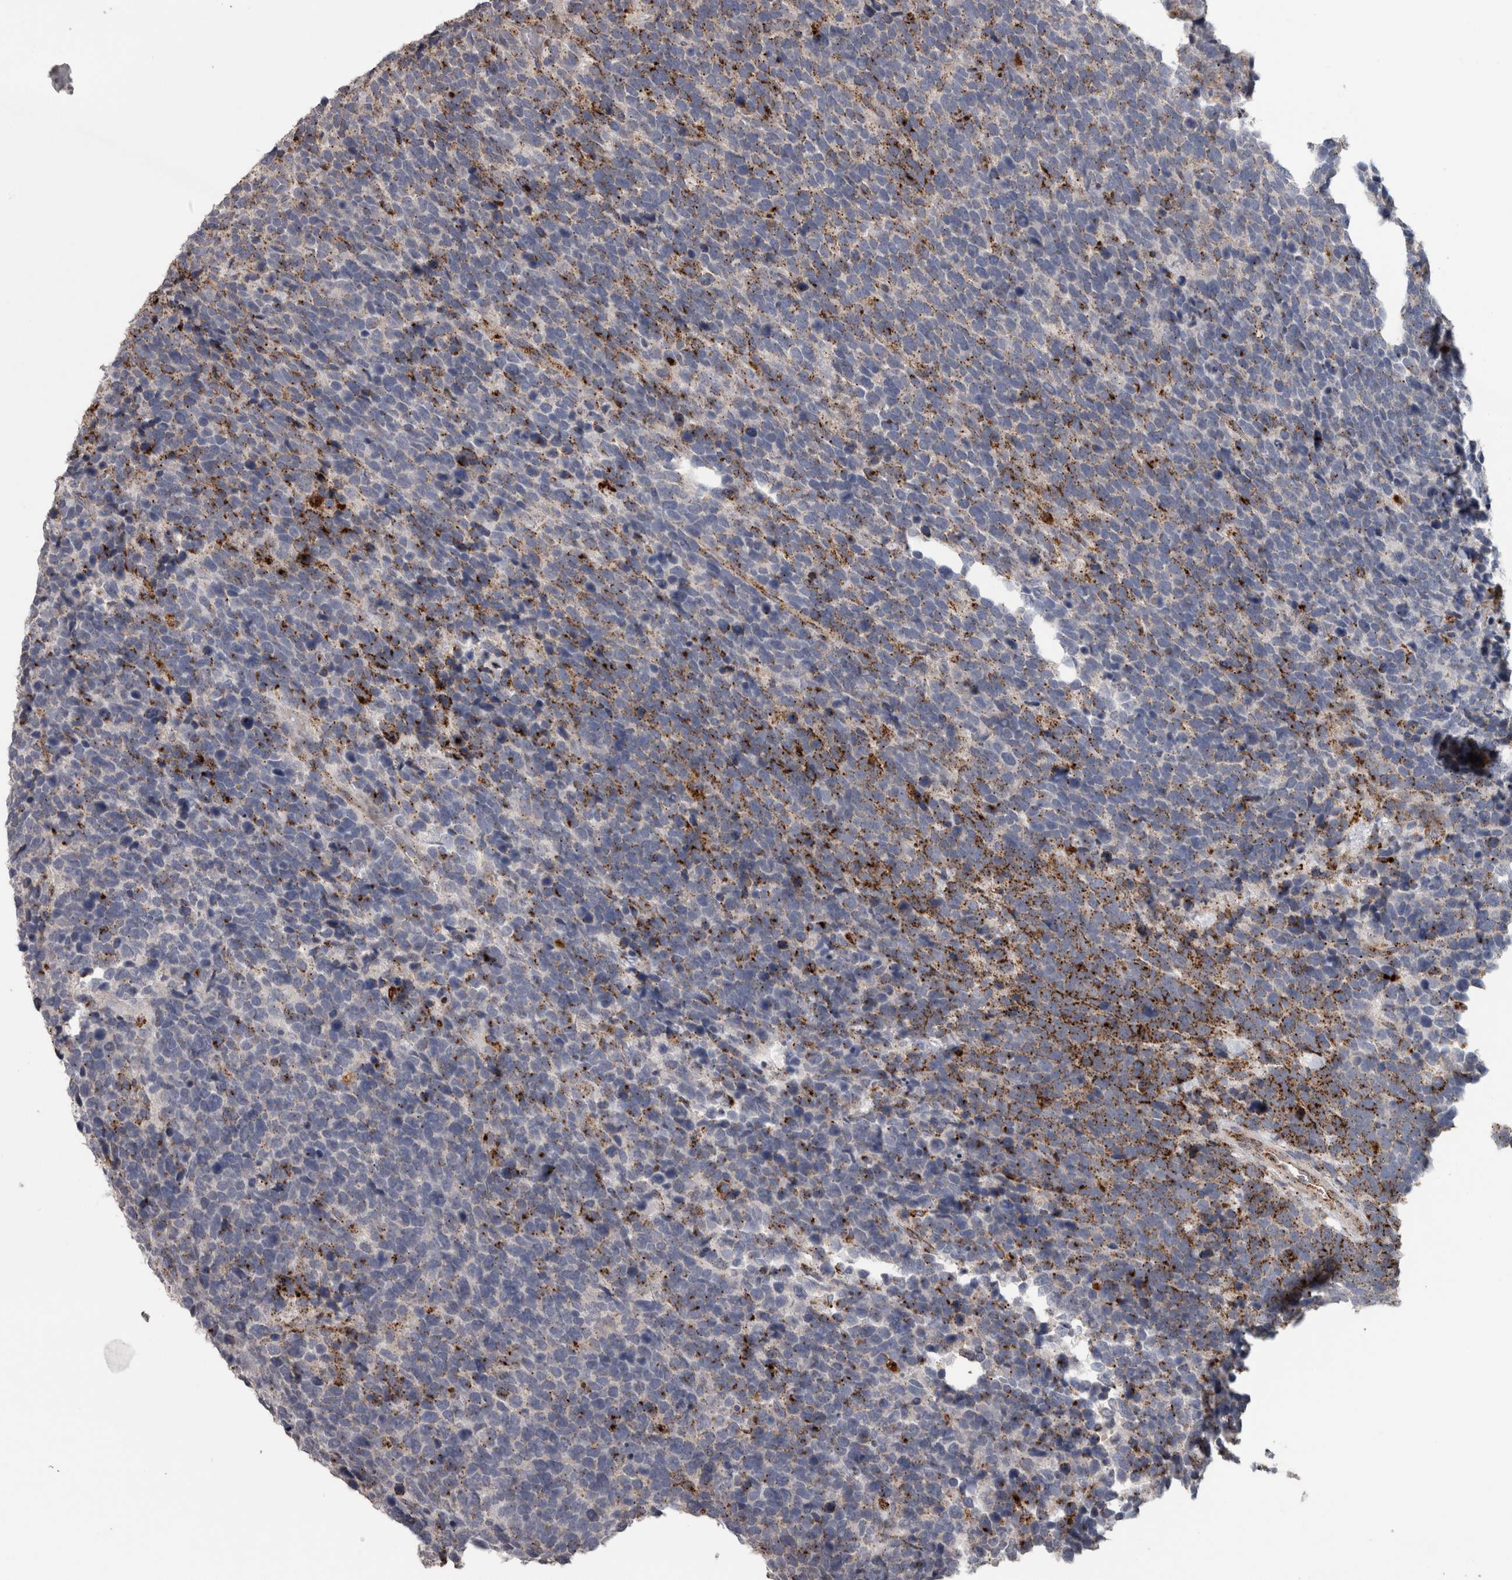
{"staining": {"intensity": "weak", "quantity": "<25%", "location": "cytoplasmic/membranous"}, "tissue": "urothelial cancer", "cell_type": "Tumor cells", "image_type": "cancer", "snomed": [{"axis": "morphology", "description": "Urothelial carcinoma, High grade"}, {"axis": "topography", "description": "Urinary bladder"}], "caption": "The image displays no significant staining in tumor cells of high-grade urothelial carcinoma.", "gene": "CTSZ", "patient": {"sex": "female", "age": 82}}